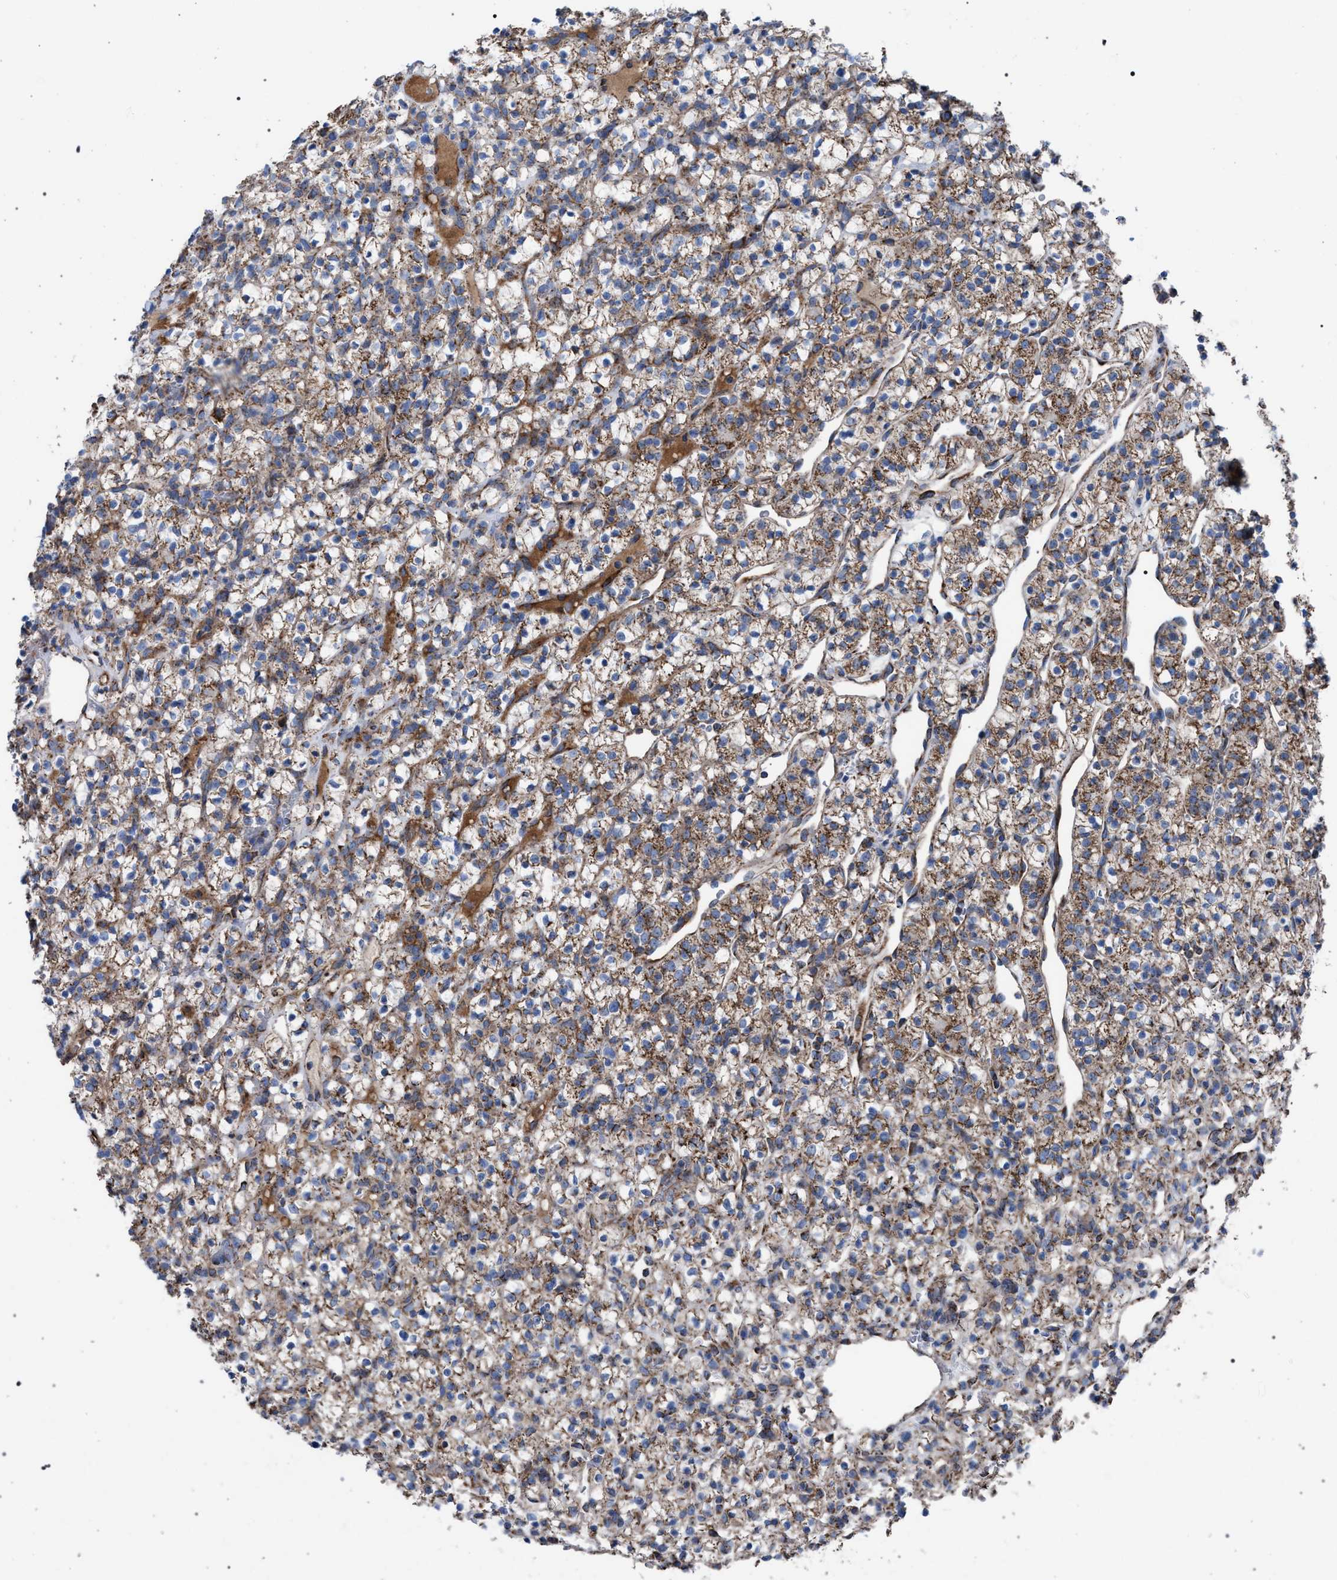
{"staining": {"intensity": "moderate", "quantity": ">75%", "location": "cytoplasmic/membranous"}, "tissue": "renal cancer", "cell_type": "Tumor cells", "image_type": "cancer", "snomed": [{"axis": "morphology", "description": "Adenocarcinoma, NOS"}, {"axis": "topography", "description": "Kidney"}], "caption": "A brown stain labels moderate cytoplasmic/membranous expression of a protein in human renal cancer (adenocarcinoma) tumor cells.", "gene": "VPS13A", "patient": {"sex": "female", "age": 57}}